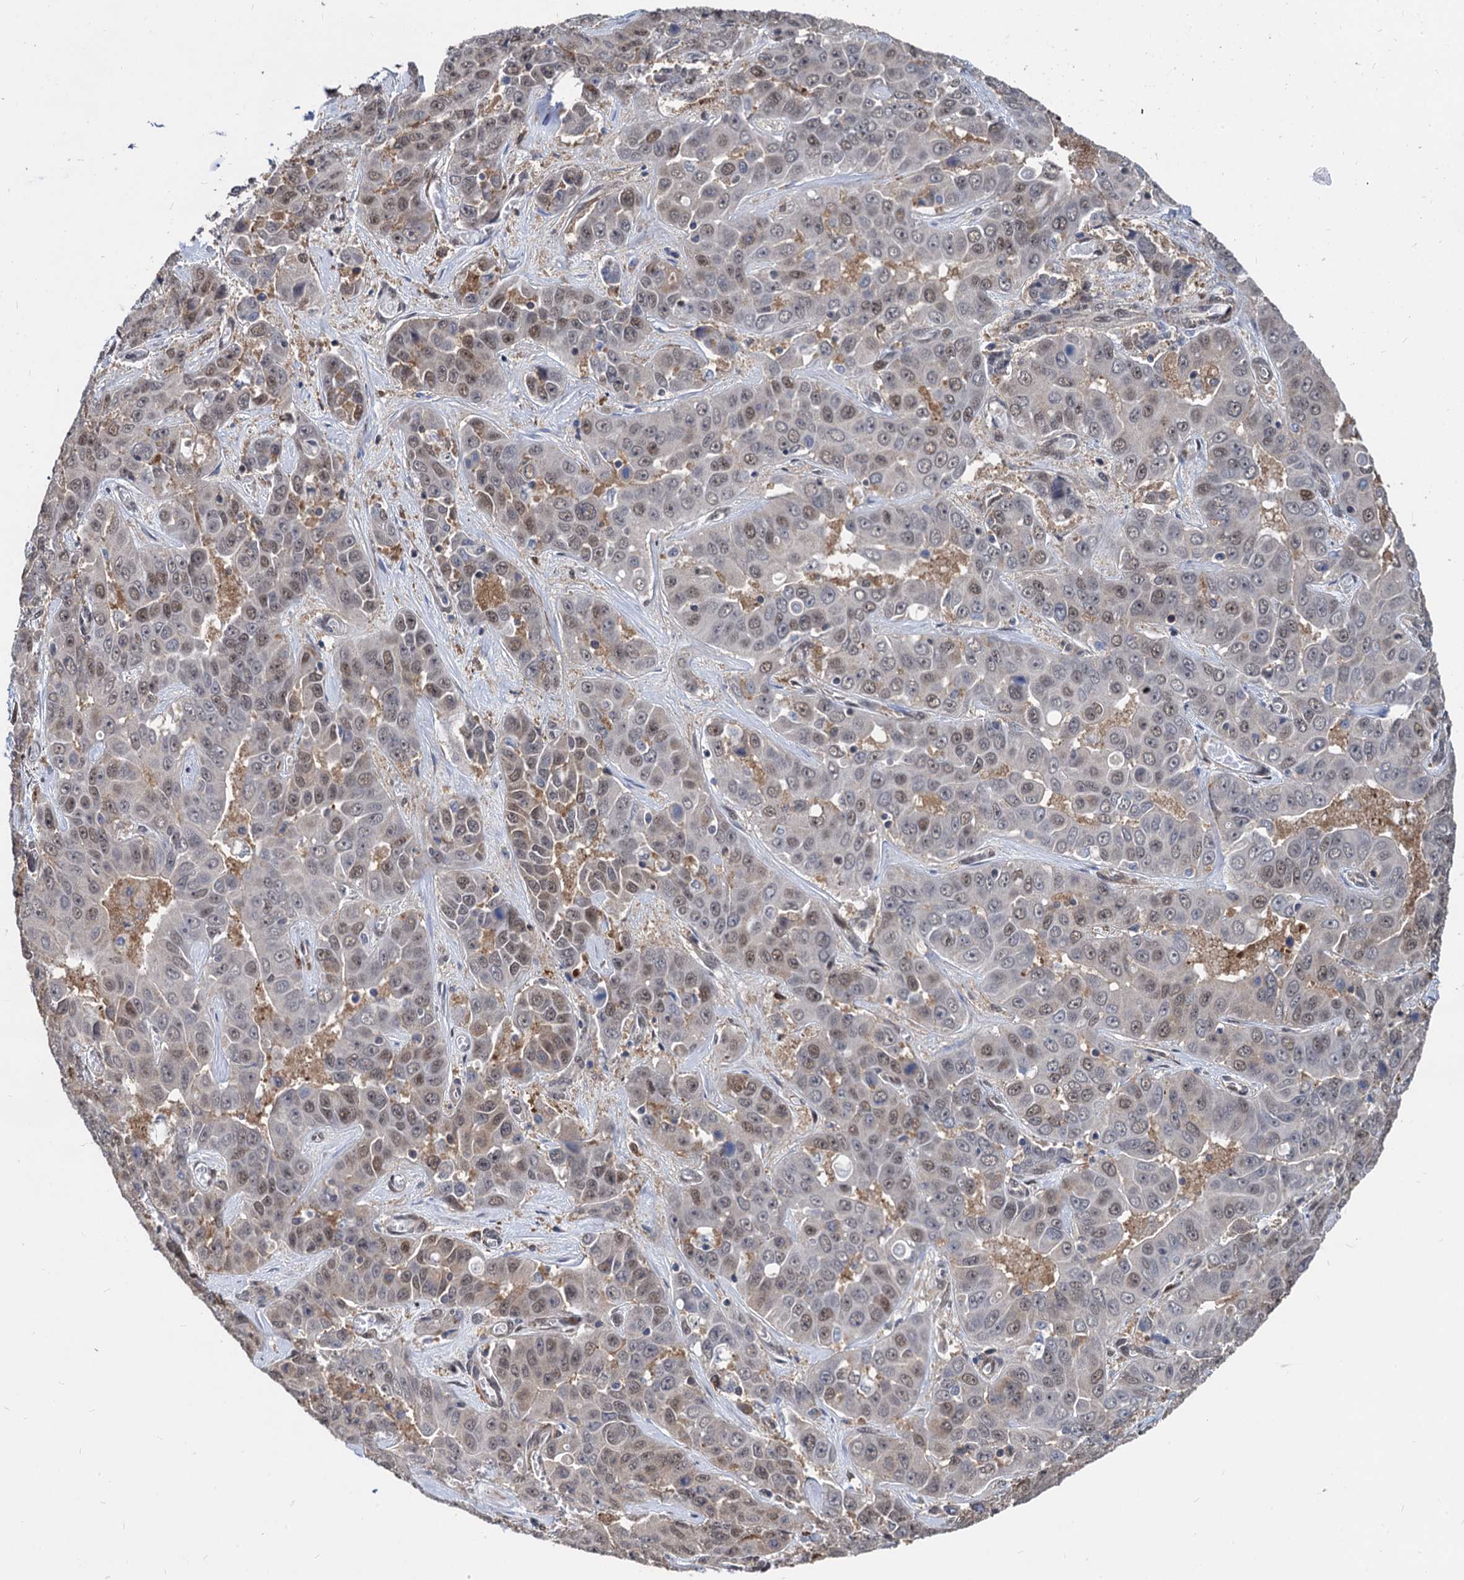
{"staining": {"intensity": "weak", "quantity": ">75%", "location": "nuclear"}, "tissue": "liver cancer", "cell_type": "Tumor cells", "image_type": "cancer", "snomed": [{"axis": "morphology", "description": "Cholangiocarcinoma"}, {"axis": "topography", "description": "Liver"}], "caption": "Human liver cholangiocarcinoma stained with a brown dye reveals weak nuclear positive expression in approximately >75% of tumor cells.", "gene": "PSMD4", "patient": {"sex": "female", "age": 52}}